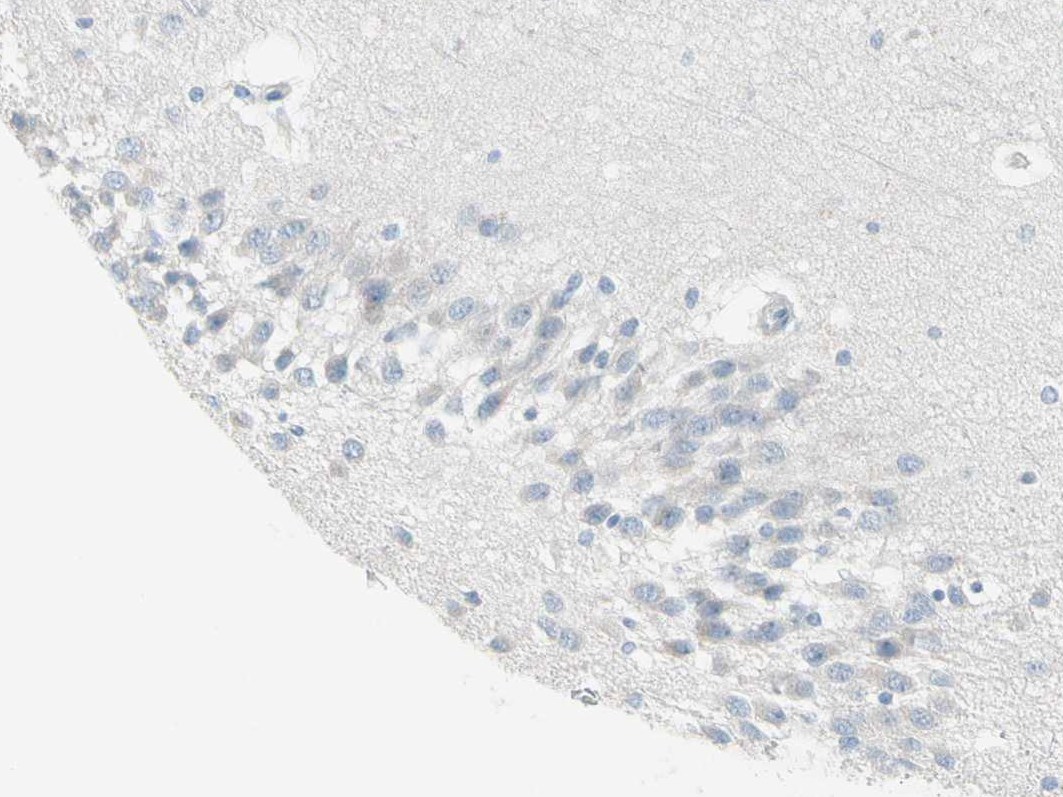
{"staining": {"intensity": "negative", "quantity": "none", "location": "none"}, "tissue": "hippocampus", "cell_type": "Glial cells", "image_type": "normal", "snomed": [{"axis": "morphology", "description": "Normal tissue, NOS"}, {"axis": "topography", "description": "Hippocampus"}], "caption": "Immunohistochemistry histopathology image of normal hippocampus stained for a protein (brown), which demonstrates no staining in glial cells.", "gene": "MFF", "patient": {"sex": "female", "age": 19}}